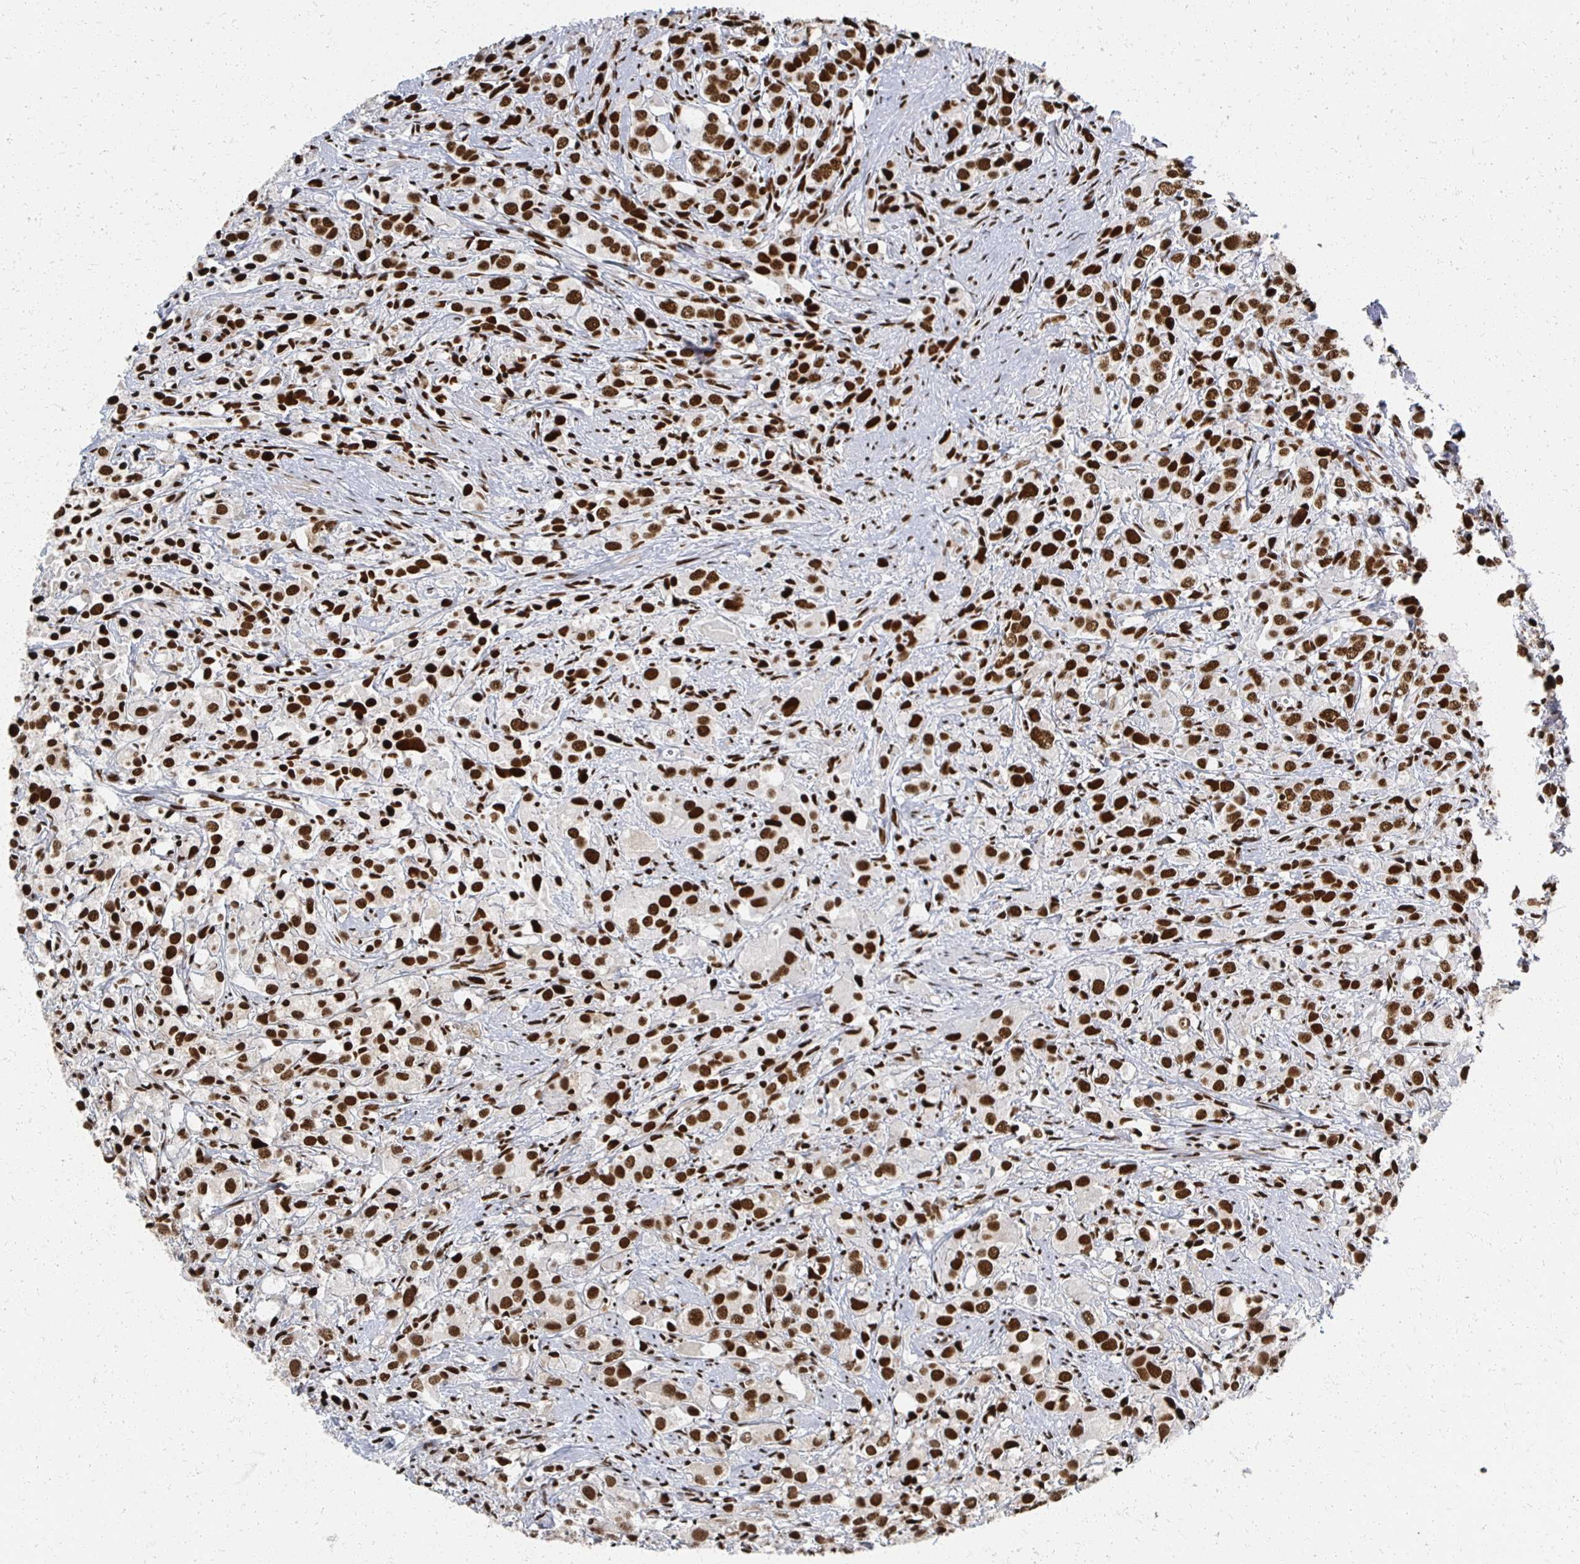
{"staining": {"intensity": "strong", "quantity": ">75%", "location": "nuclear"}, "tissue": "prostate cancer", "cell_type": "Tumor cells", "image_type": "cancer", "snomed": [{"axis": "morphology", "description": "Adenocarcinoma, High grade"}, {"axis": "topography", "description": "Prostate"}], "caption": "Immunohistochemistry image of neoplastic tissue: prostate cancer (adenocarcinoma (high-grade)) stained using immunohistochemistry reveals high levels of strong protein expression localized specifically in the nuclear of tumor cells, appearing as a nuclear brown color.", "gene": "RBBP7", "patient": {"sex": "male", "age": 86}}